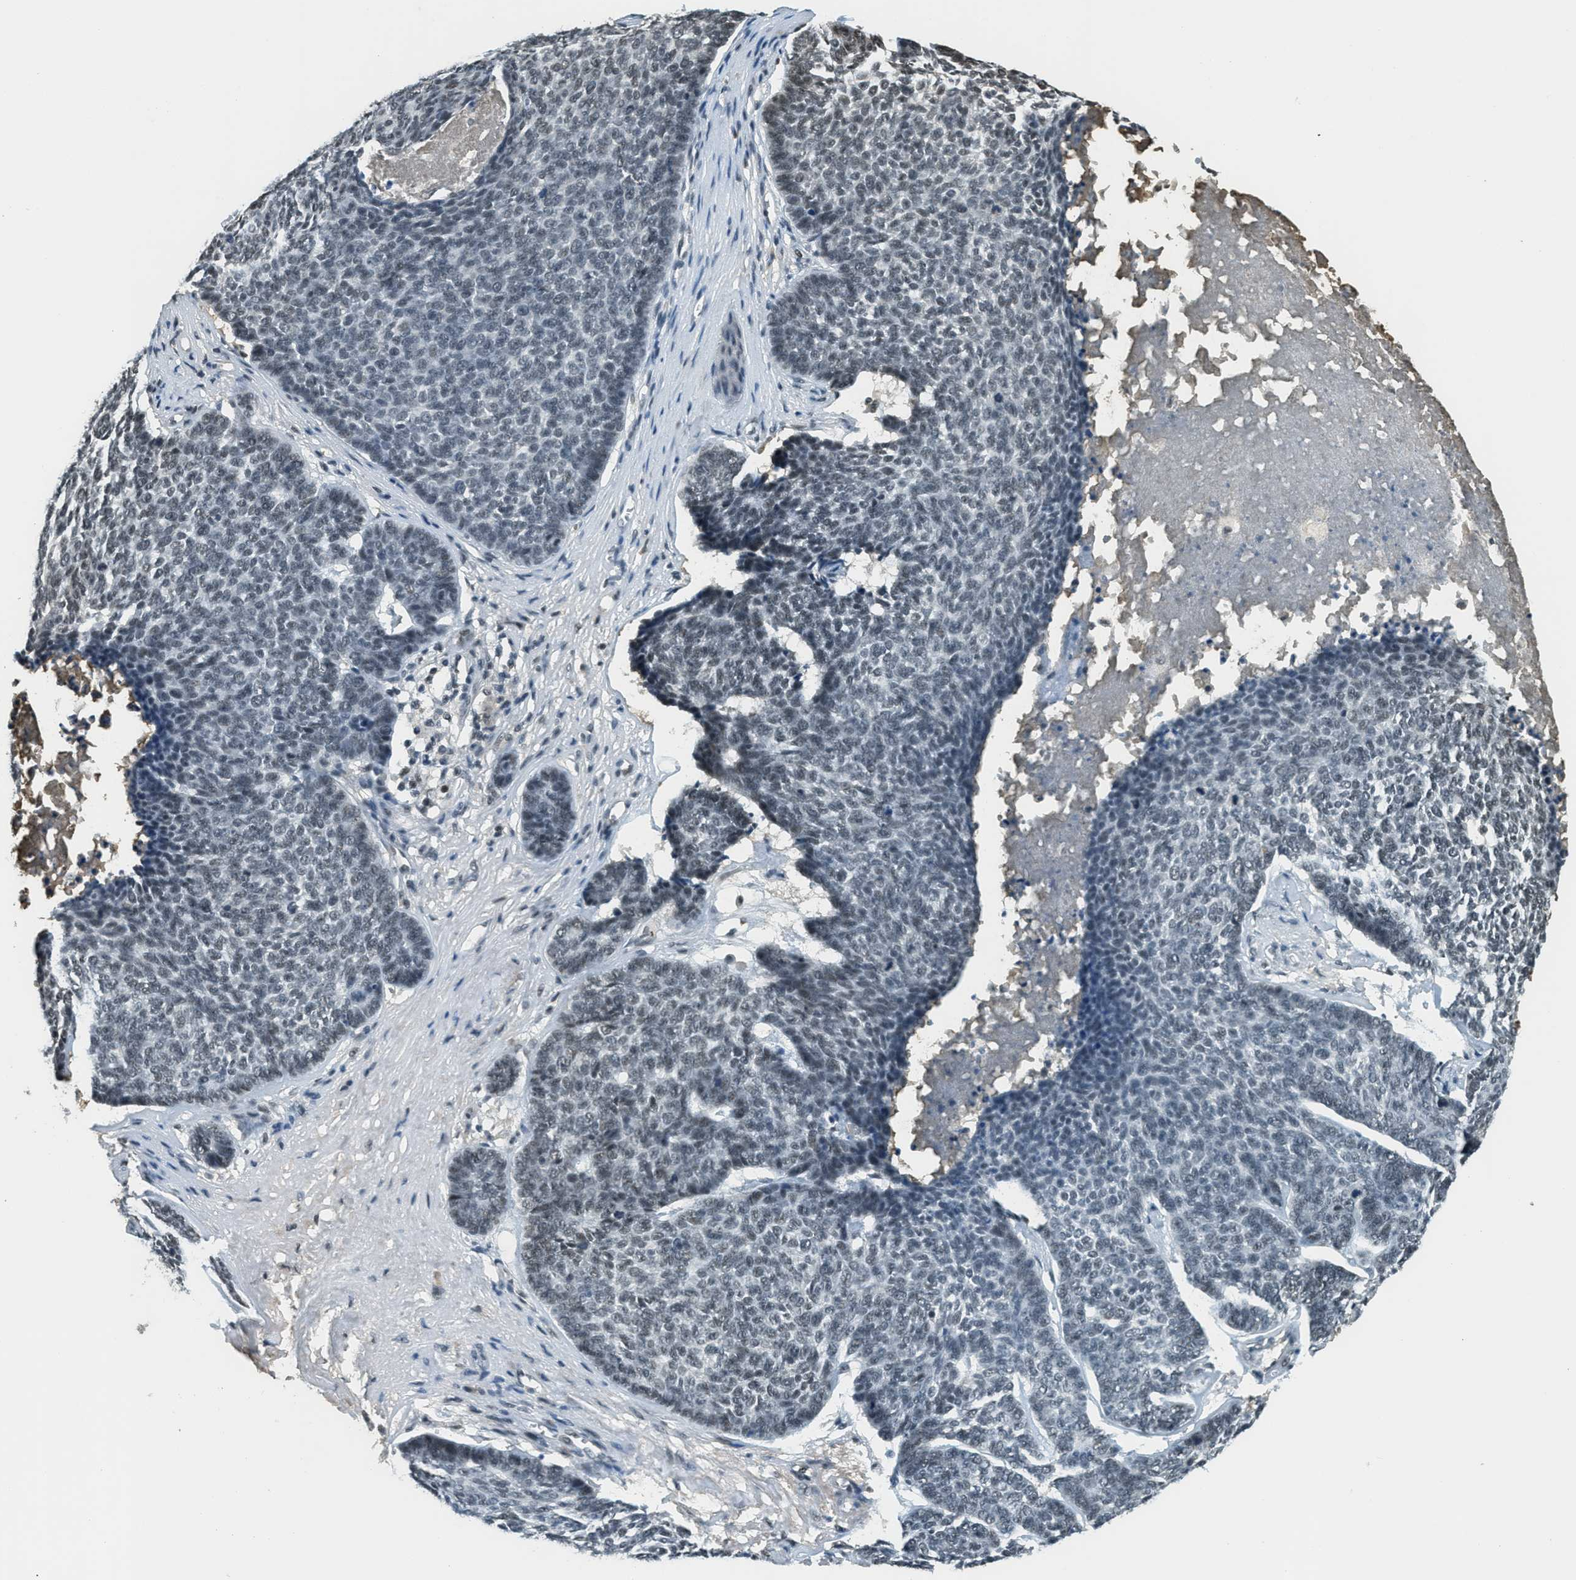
{"staining": {"intensity": "weak", "quantity": "<25%", "location": "nuclear"}, "tissue": "skin cancer", "cell_type": "Tumor cells", "image_type": "cancer", "snomed": [{"axis": "morphology", "description": "Basal cell carcinoma"}, {"axis": "topography", "description": "Skin"}], "caption": "Immunohistochemistry micrograph of neoplastic tissue: skin basal cell carcinoma stained with DAB (3,3'-diaminobenzidine) reveals no significant protein staining in tumor cells.", "gene": "ZNF148", "patient": {"sex": "male", "age": 84}}